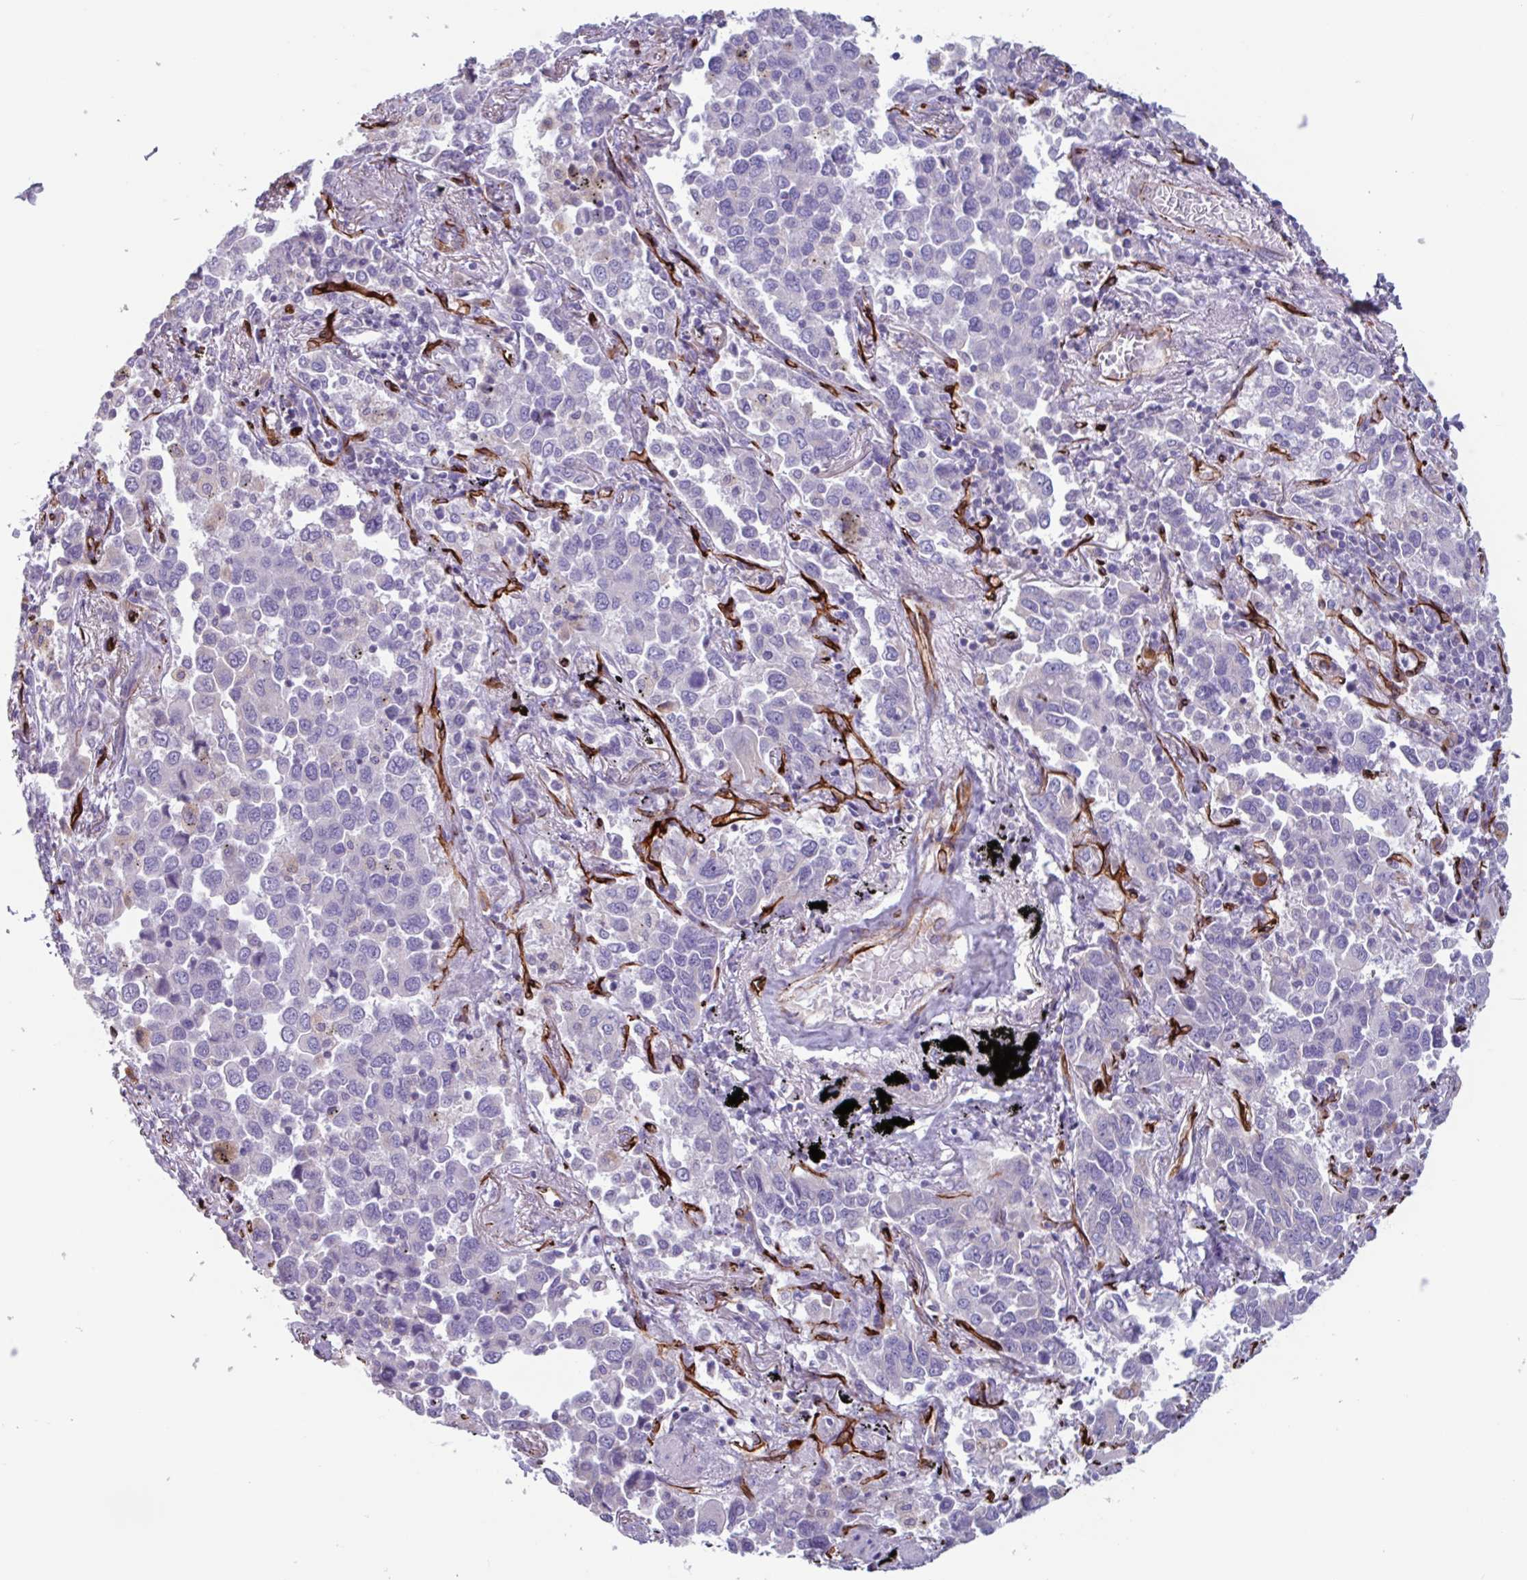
{"staining": {"intensity": "negative", "quantity": "none", "location": "none"}, "tissue": "lung cancer", "cell_type": "Tumor cells", "image_type": "cancer", "snomed": [{"axis": "morphology", "description": "Adenocarcinoma, NOS"}, {"axis": "topography", "description": "Lung"}], "caption": "IHC of lung cancer demonstrates no positivity in tumor cells. Brightfield microscopy of immunohistochemistry stained with DAB (brown) and hematoxylin (blue), captured at high magnification.", "gene": "BTD", "patient": {"sex": "male", "age": 67}}